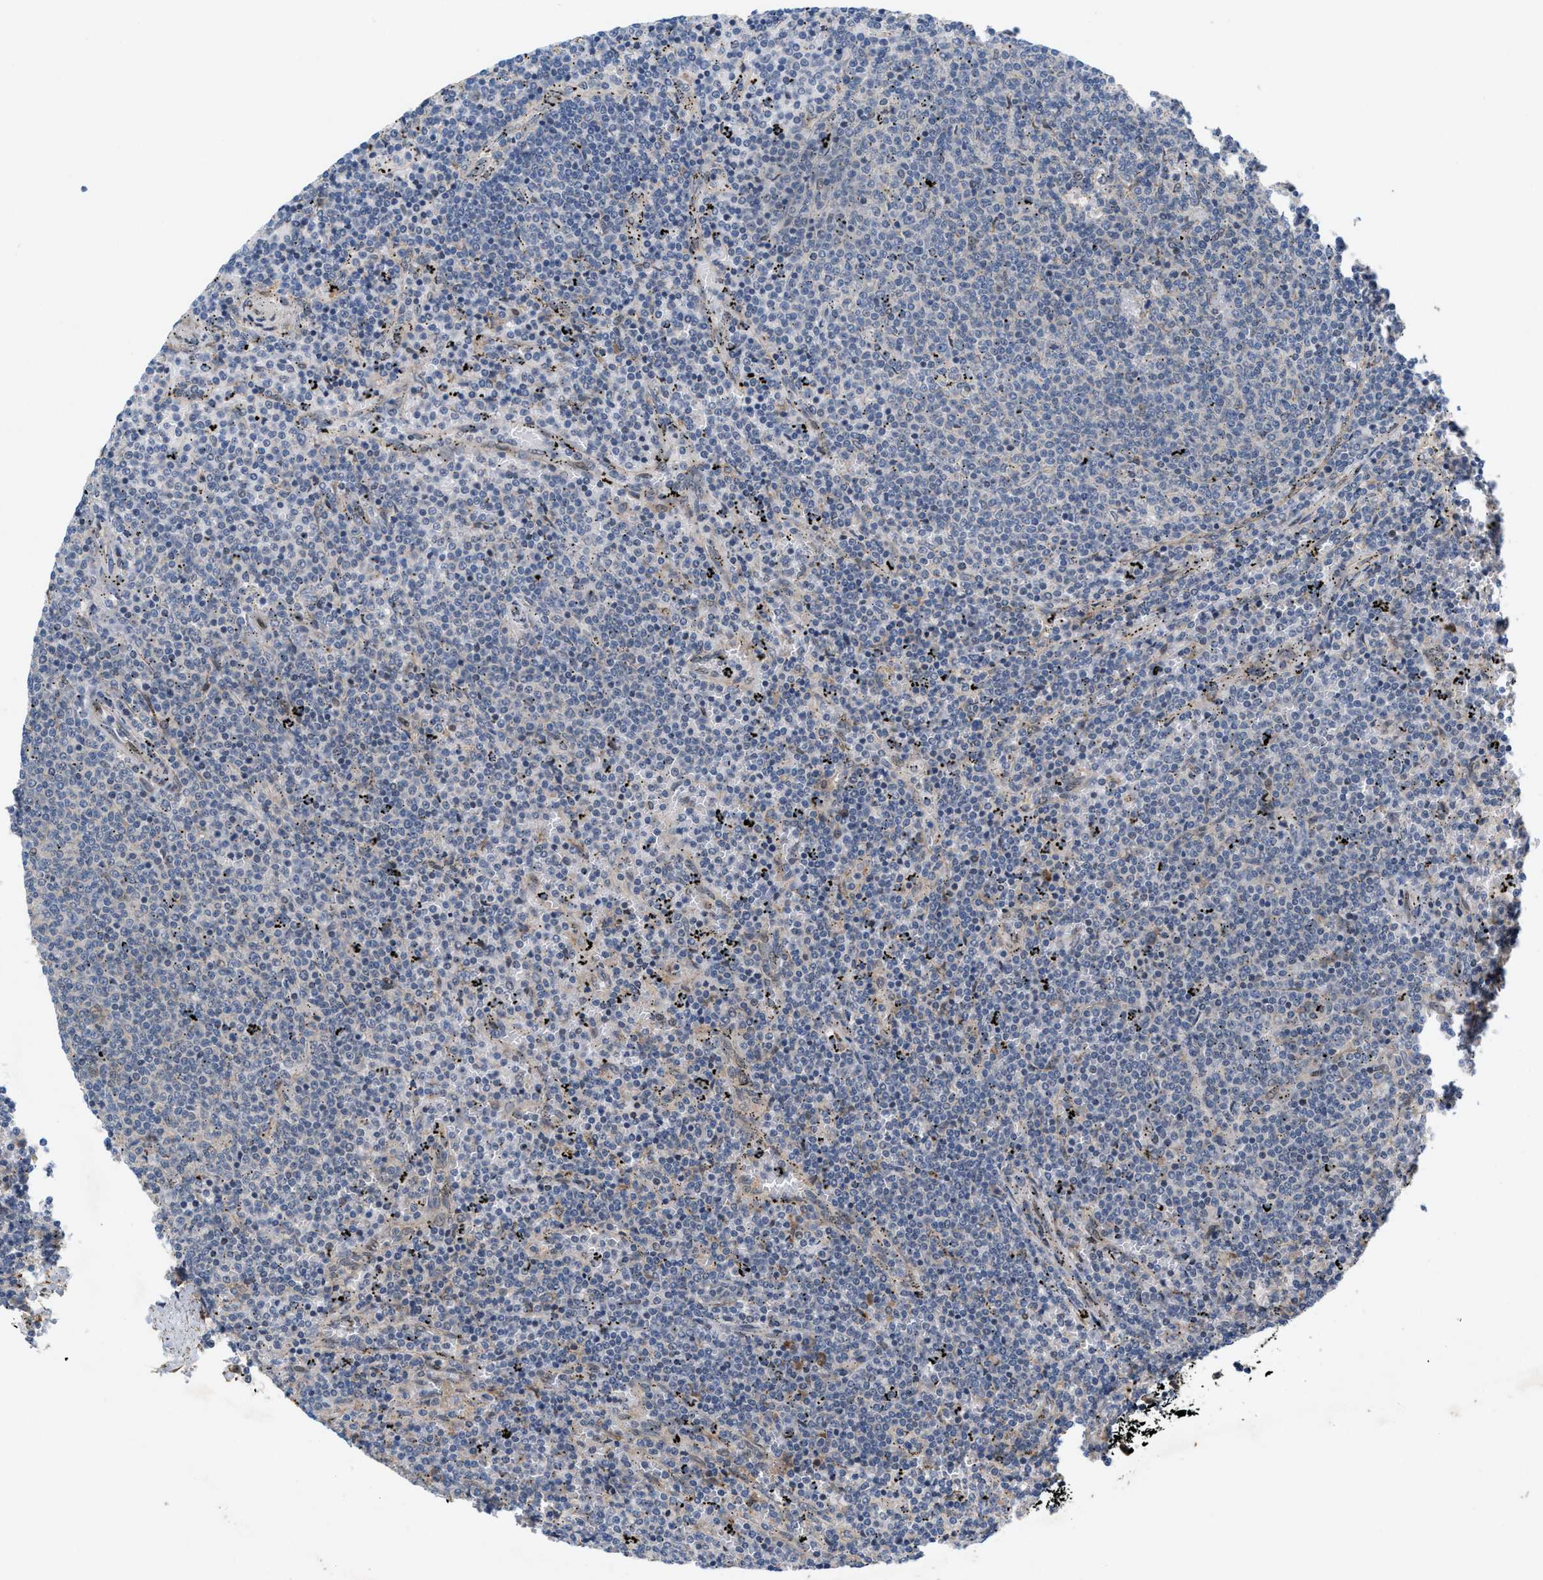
{"staining": {"intensity": "negative", "quantity": "none", "location": "none"}, "tissue": "lymphoma", "cell_type": "Tumor cells", "image_type": "cancer", "snomed": [{"axis": "morphology", "description": "Malignant lymphoma, non-Hodgkin's type, Low grade"}, {"axis": "topography", "description": "Spleen"}], "caption": "High magnification brightfield microscopy of lymphoma stained with DAB (3,3'-diaminobenzidine) (brown) and counterstained with hematoxylin (blue): tumor cells show no significant staining. Brightfield microscopy of IHC stained with DAB (3,3'-diaminobenzidine) (brown) and hematoxylin (blue), captured at high magnification.", "gene": "MFSD6", "patient": {"sex": "female", "age": 50}}